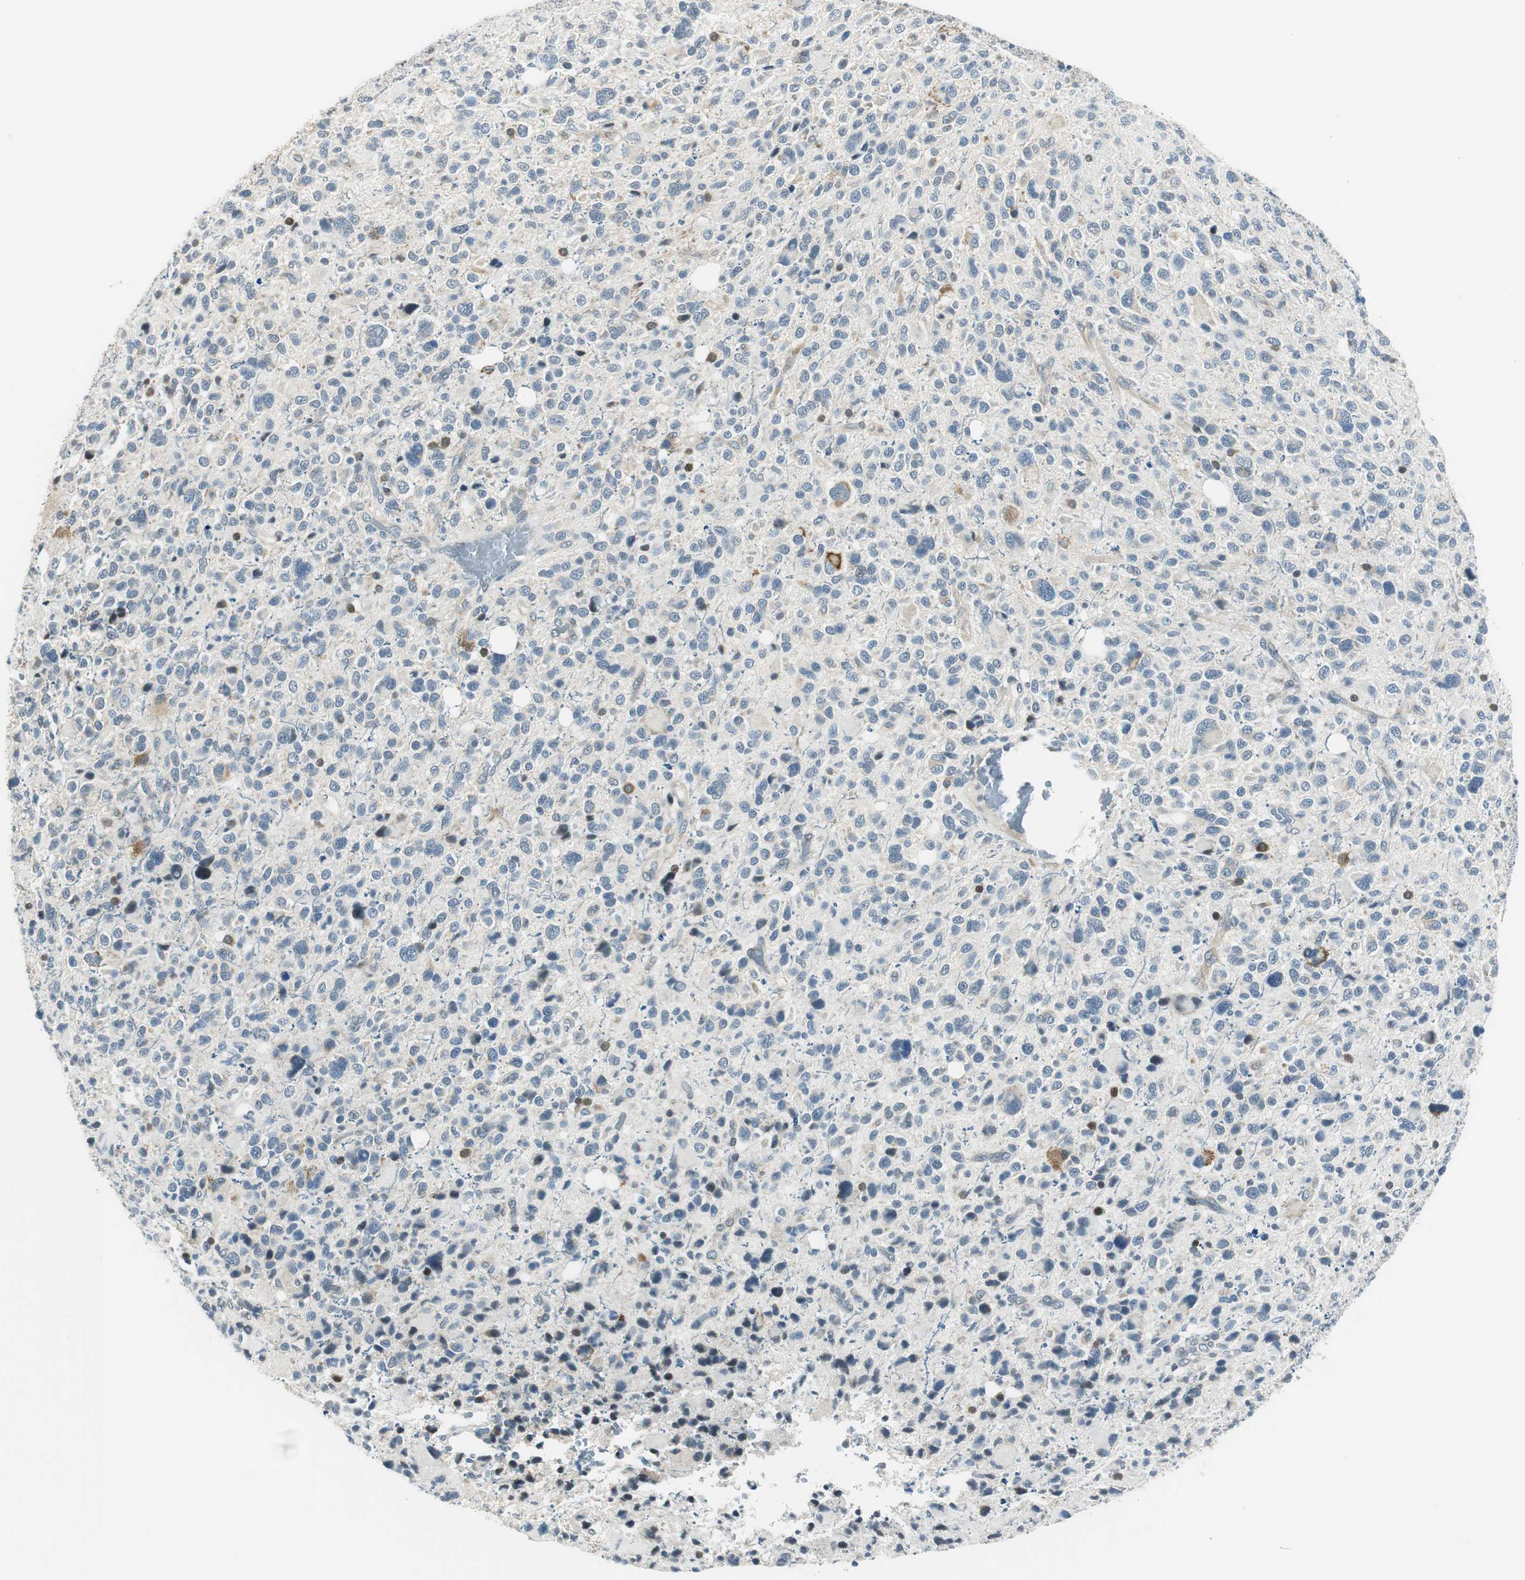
{"staining": {"intensity": "moderate", "quantity": "<25%", "location": "nuclear"}, "tissue": "glioma", "cell_type": "Tumor cells", "image_type": "cancer", "snomed": [{"axis": "morphology", "description": "Glioma, malignant, High grade"}, {"axis": "topography", "description": "Brain"}], "caption": "Glioma stained with a brown dye reveals moderate nuclear positive staining in approximately <25% of tumor cells.", "gene": "ME1", "patient": {"sex": "male", "age": 48}}